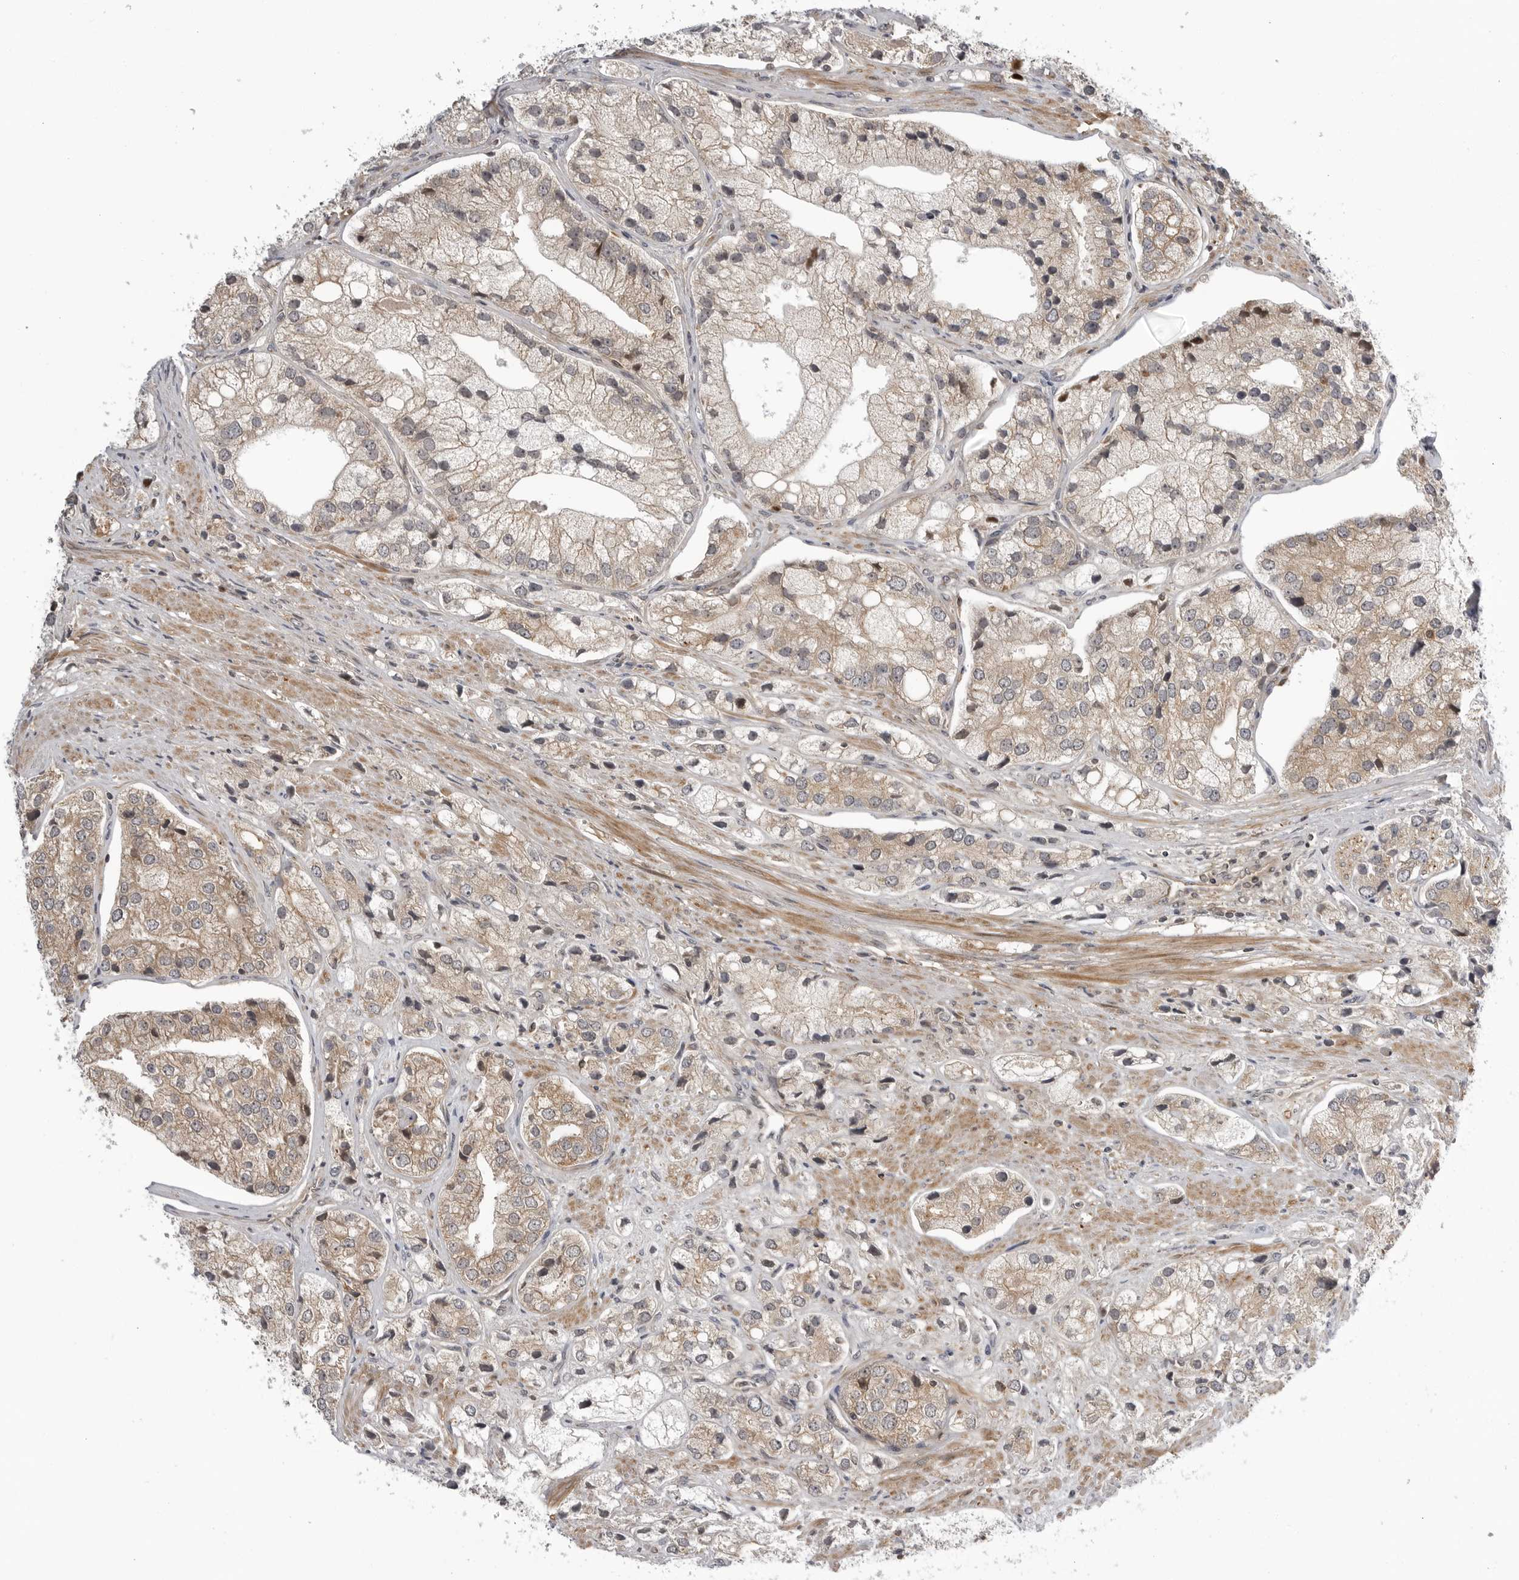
{"staining": {"intensity": "moderate", "quantity": "<25%", "location": "cytoplasmic/membranous"}, "tissue": "prostate cancer", "cell_type": "Tumor cells", "image_type": "cancer", "snomed": [{"axis": "morphology", "description": "Adenocarcinoma, High grade"}, {"axis": "topography", "description": "Prostate"}], "caption": "About <25% of tumor cells in prostate cancer demonstrate moderate cytoplasmic/membranous protein positivity as visualized by brown immunohistochemical staining.", "gene": "LRRC45", "patient": {"sex": "male", "age": 50}}